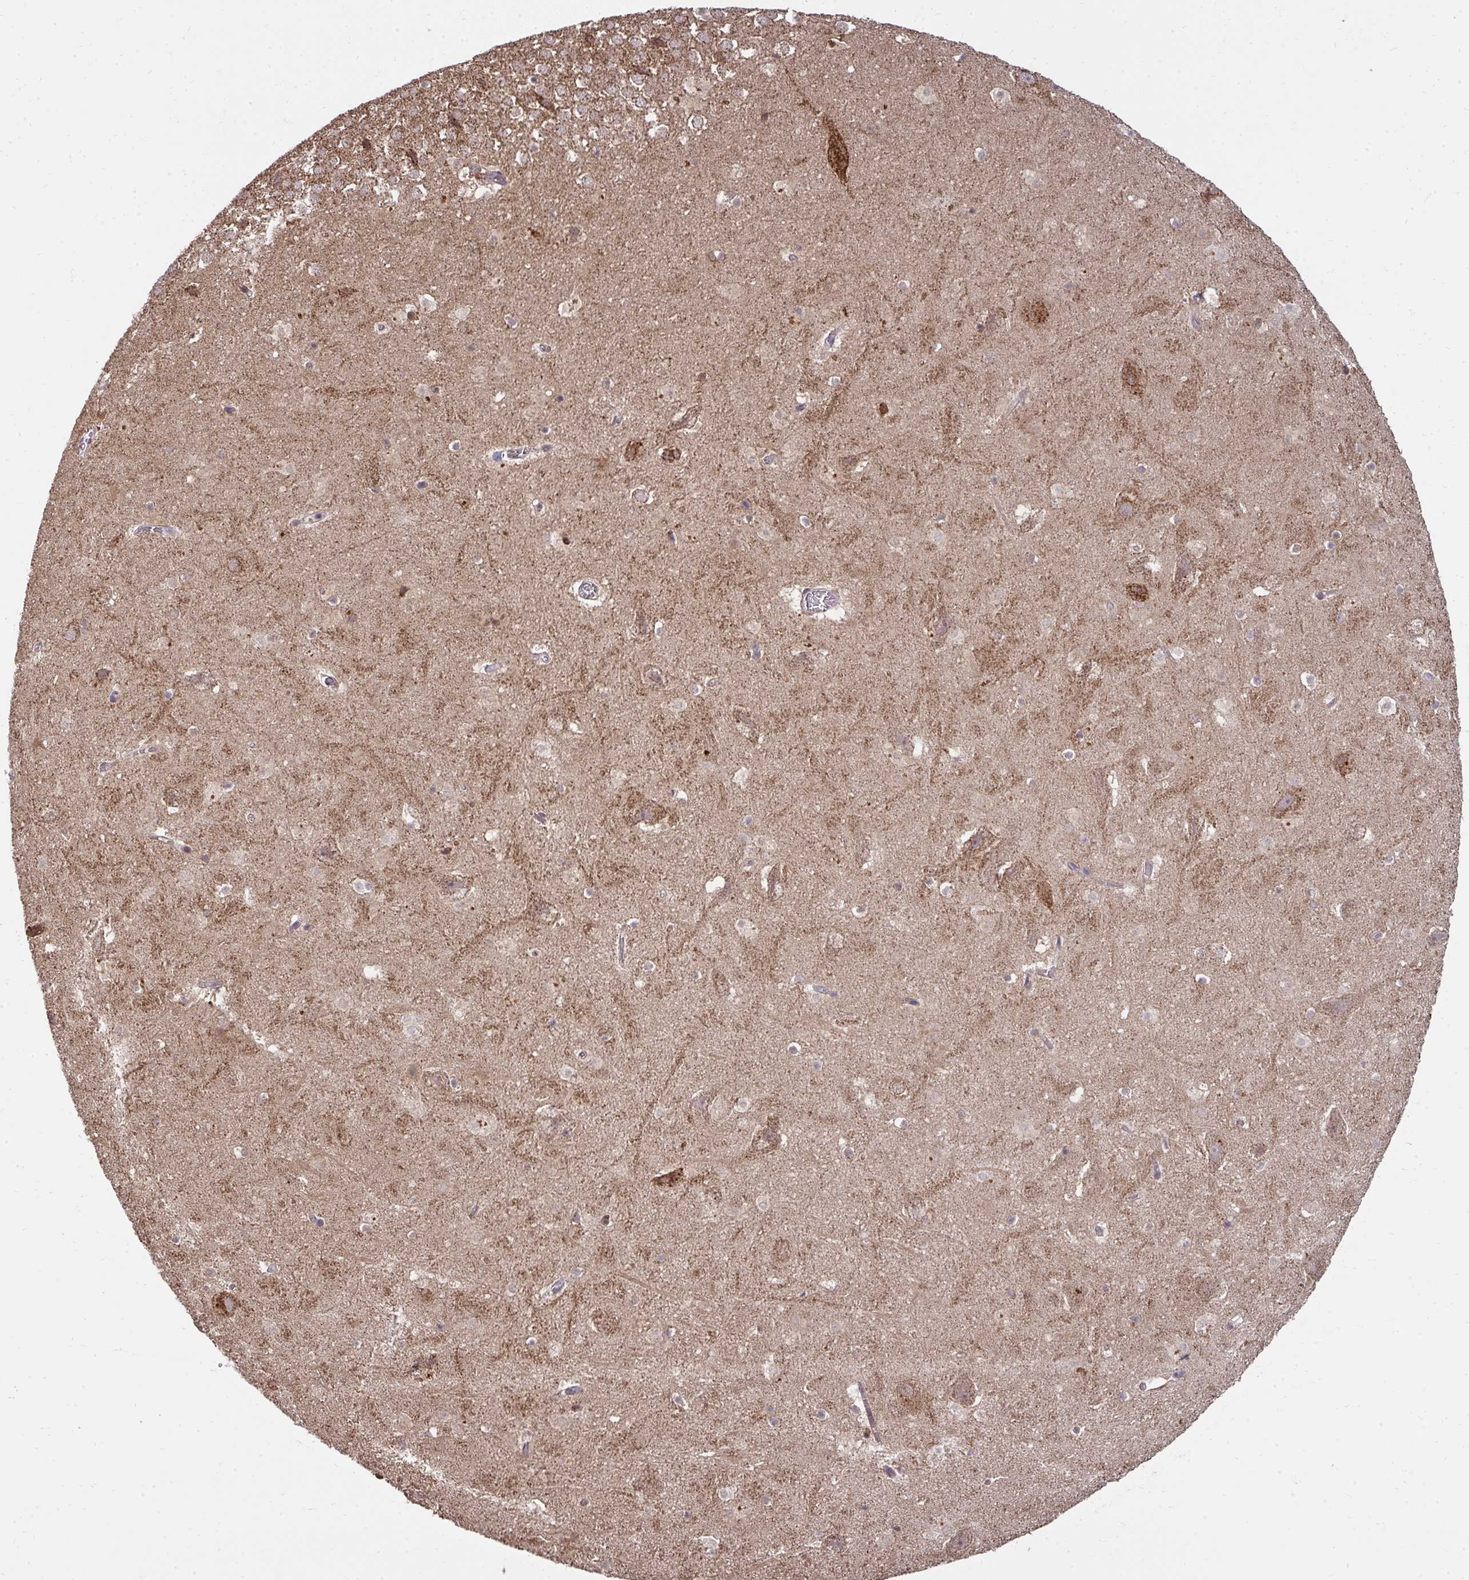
{"staining": {"intensity": "moderate", "quantity": "25%-75%", "location": "cytoplasmic/membranous"}, "tissue": "hippocampus", "cell_type": "Glial cells", "image_type": "normal", "snomed": [{"axis": "morphology", "description": "Normal tissue, NOS"}, {"axis": "topography", "description": "Hippocampus"}], "caption": "Moderate cytoplasmic/membranous positivity is identified in approximately 25%-75% of glial cells in normal hippocampus. The staining was performed using DAB (3,3'-diaminobenzidine), with brown indicating positive protein expression. Nuclei are stained blue with hematoxylin.", "gene": "RDH14", "patient": {"sex": "female", "age": 42}}